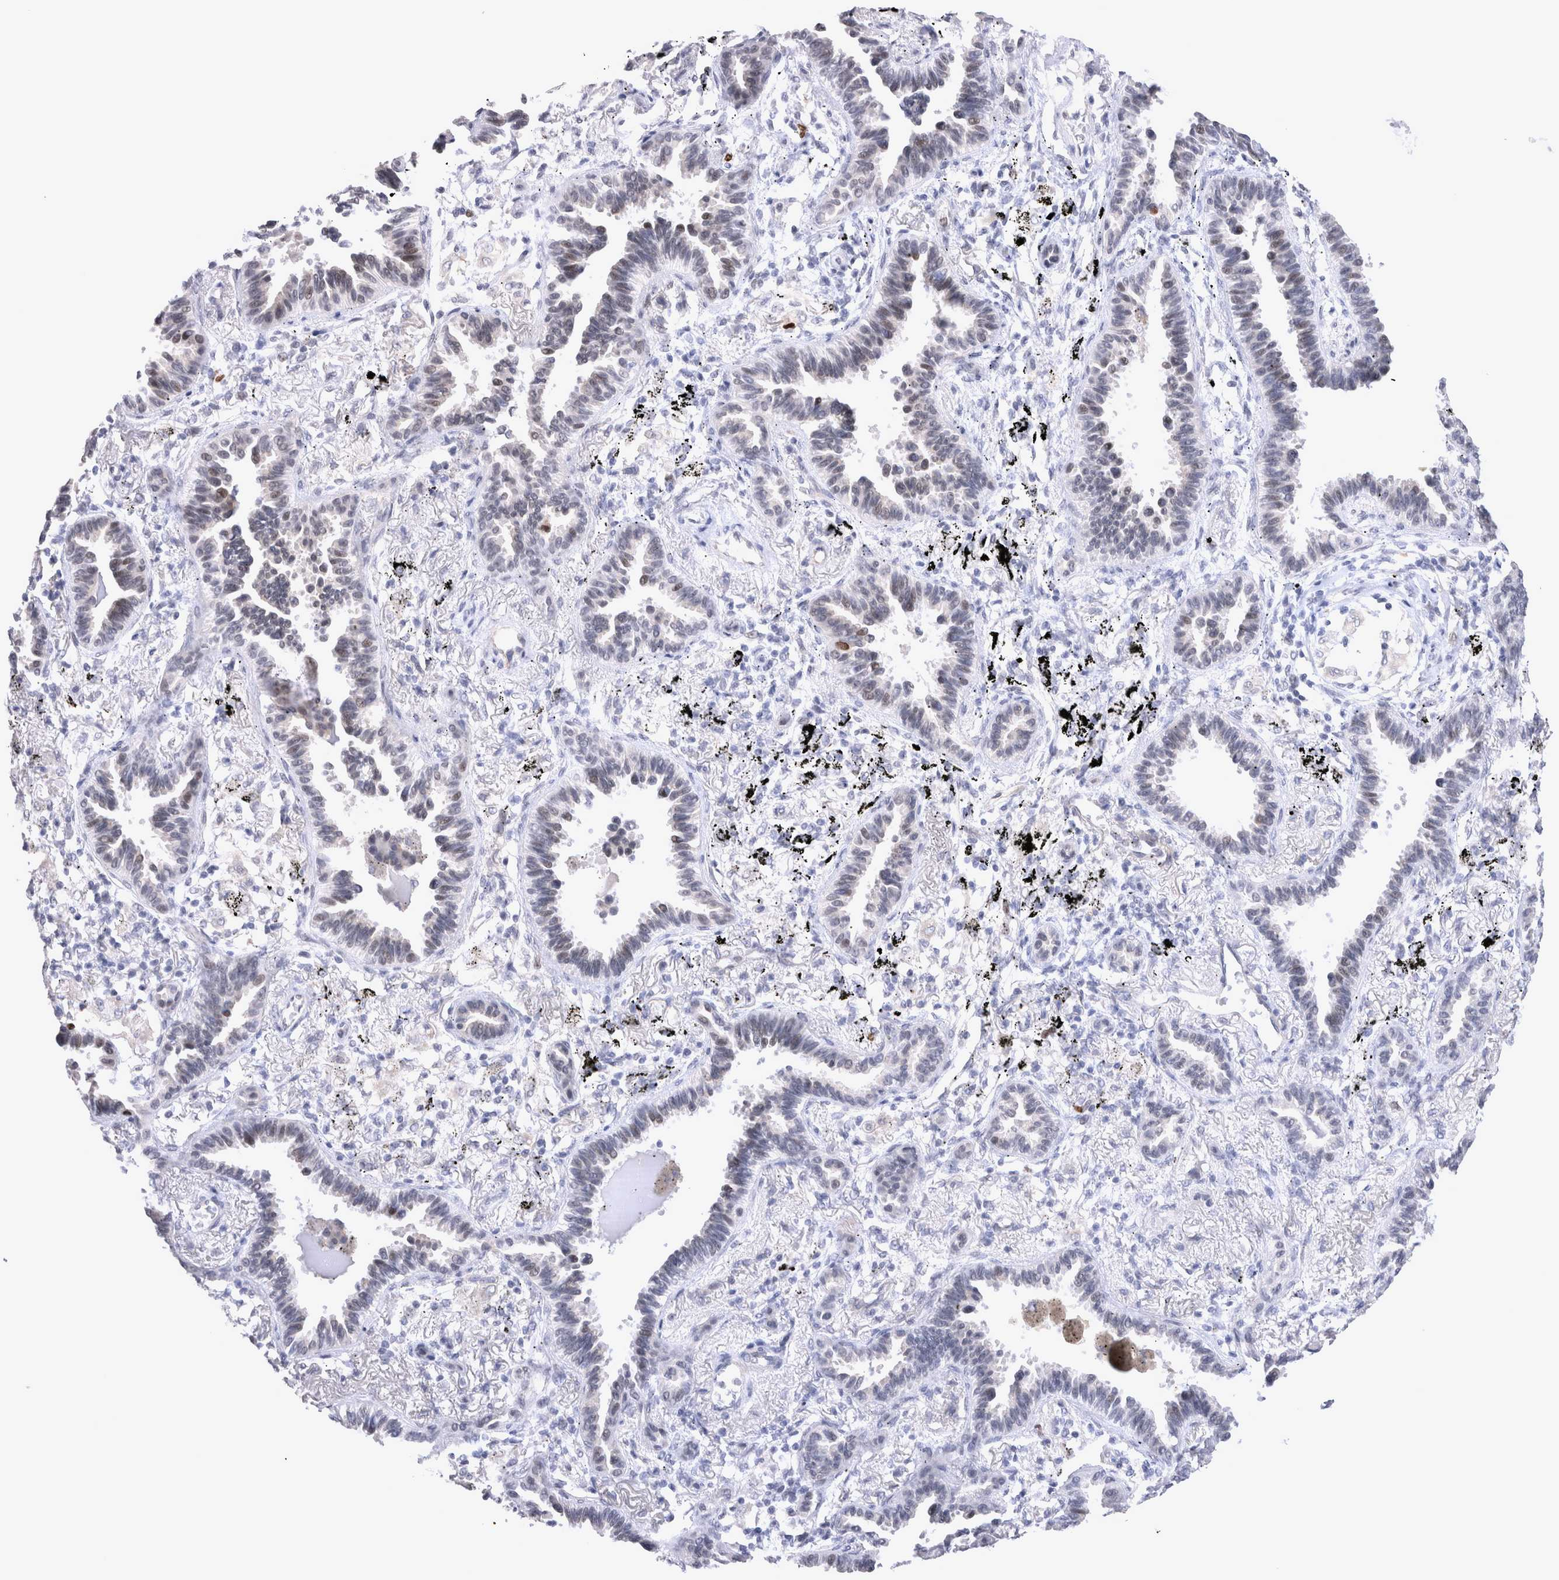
{"staining": {"intensity": "negative", "quantity": "none", "location": "none"}, "tissue": "lung cancer", "cell_type": "Tumor cells", "image_type": "cancer", "snomed": [{"axis": "morphology", "description": "Adenocarcinoma, NOS"}, {"axis": "topography", "description": "Lung"}], "caption": "Lung cancer was stained to show a protein in brown. There is no significant staining in tumor cells.", "gene": "KIF18B", "patient": {"sex": "male", "age": 59}}